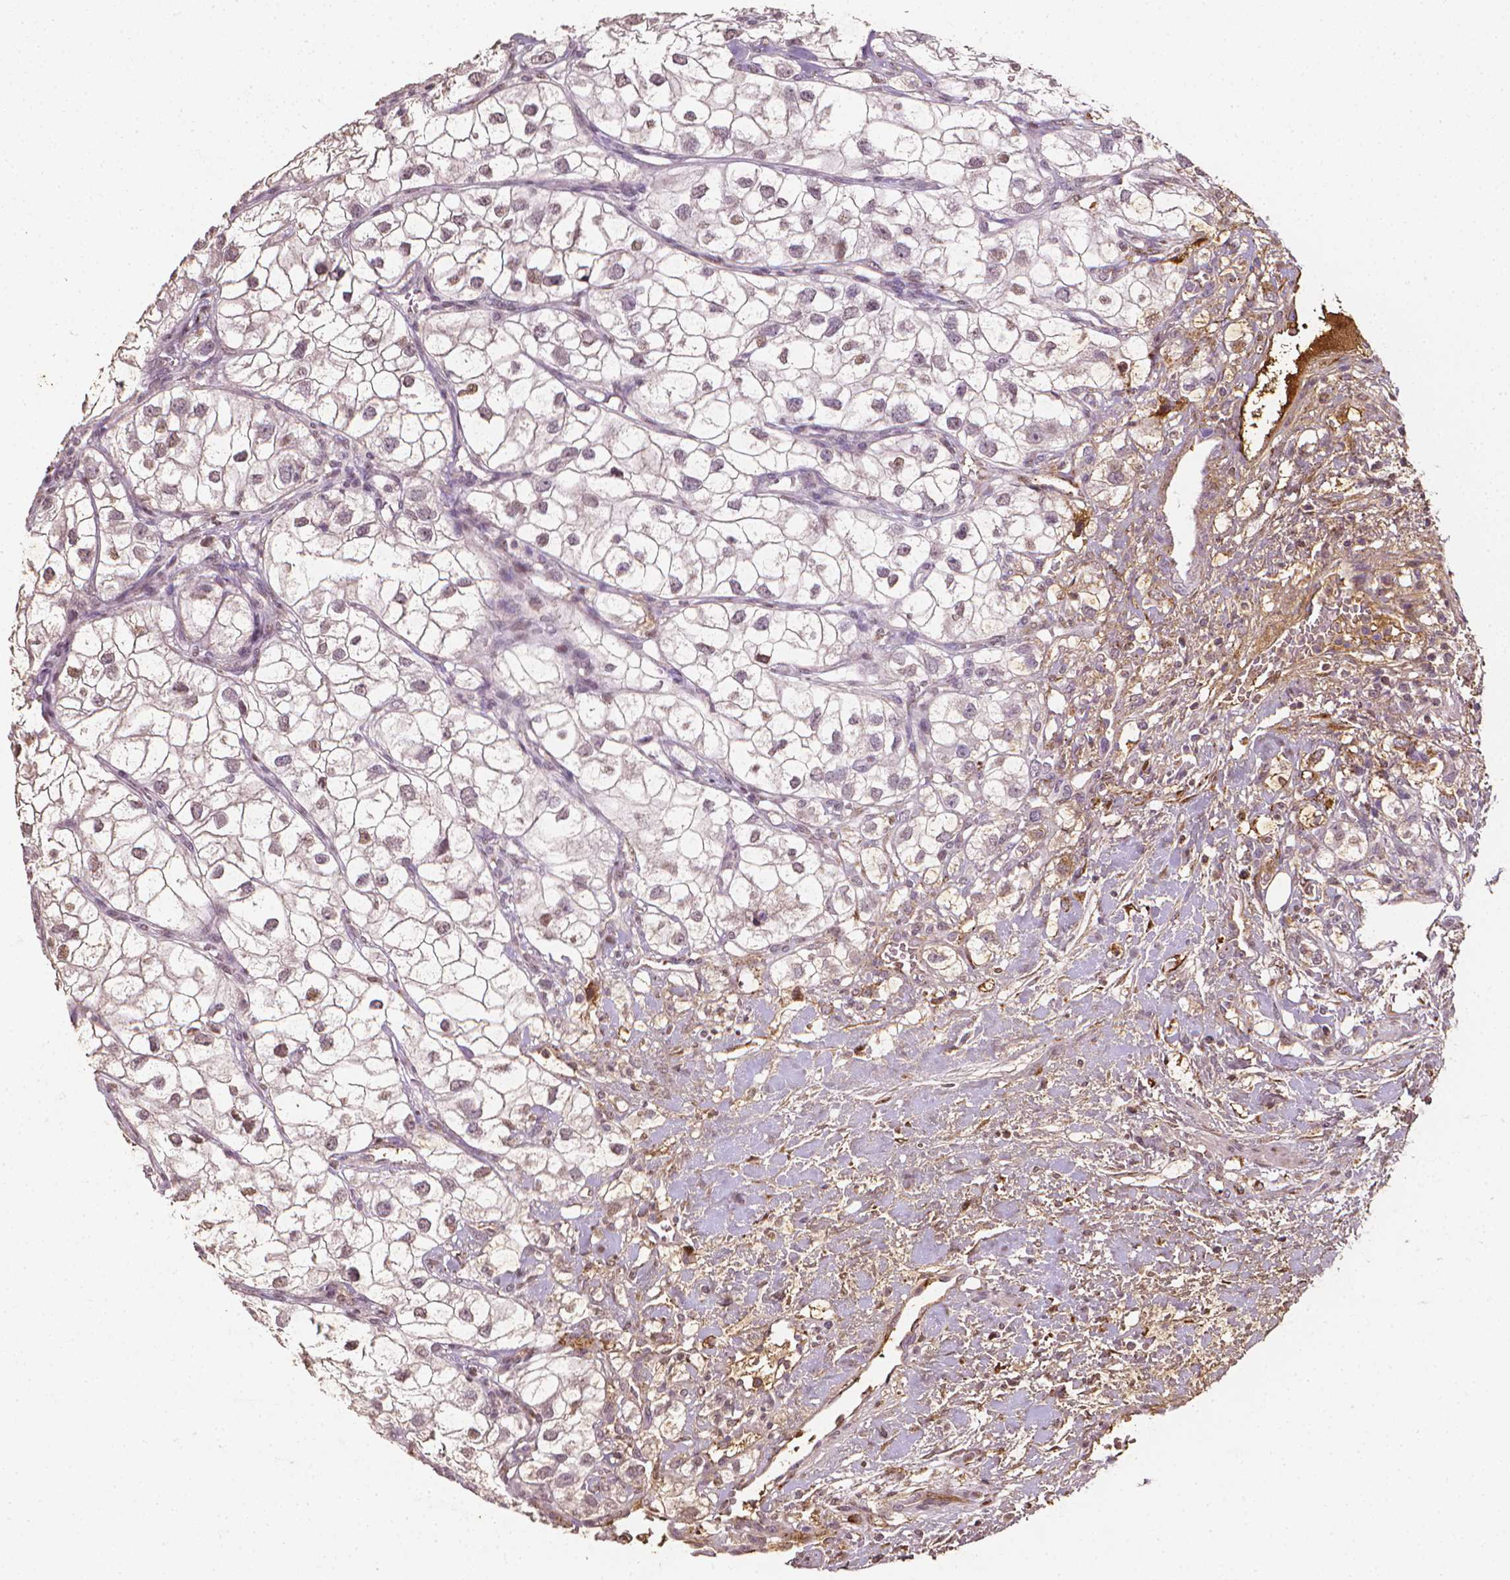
{"staining": {"intensity": "negative", "quantity": "none", "location": "none"}, "tissue": "renal cancer", "cell_type": "Tumor cells", "image_type": "cancer", "snomed": [{"axis": "morphology", "description": "Adenocarcinoma, NOS"}, {"axis": "topography", "description": "Kidney"}], "caption": "Immunohistochemistry (IHC) histopathology image of neoplastic tissue: renal cancer (adenocarcinoma) stained with DAB (3,3'-diaminobenzidine) displays no significant protein positivity in tumor cells. (DAB immunohistochemistry with hematoxylin counter stain).", "gene": "DCN", "patient": {"sex": "male", "age": 59}}